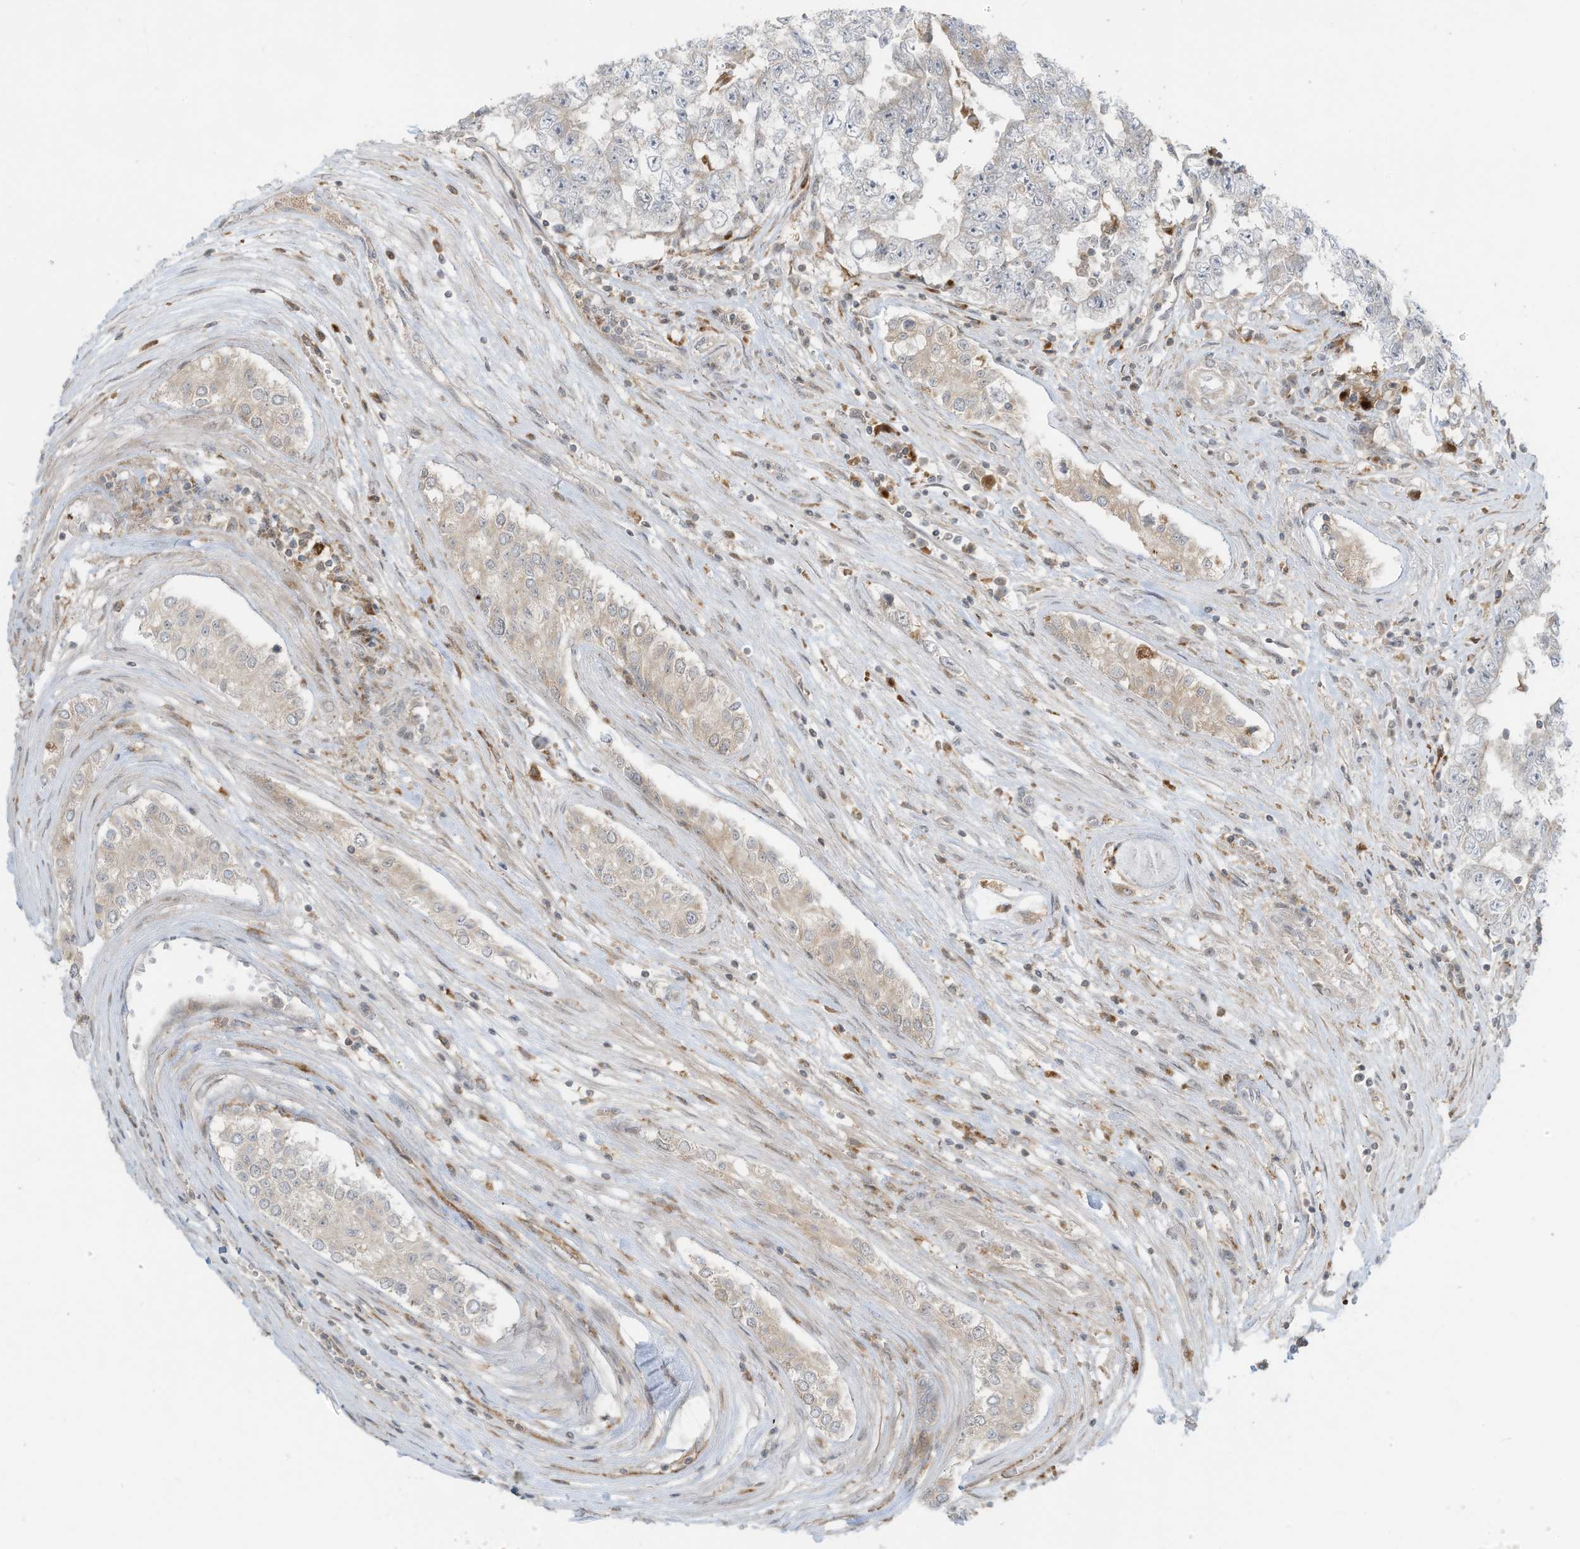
{"staining": {"intensity": "negative", "quantity": "none", "location": "none"}, "tissue": "testis cancer", "cell_type": "Tumor cells", "image_type": "cancer", "snomed": [{"axis": "morphology", "description": "Carcinoma, Embryonal, NOS"}, {"axis": "topography", "description": "Testis"}], "caption": "DAB (3,3'-diaminobenzidine) immunohistochemical staining of embryonal carcinoma (testis) displays no significant positivity in tumor cells.", "gene": "DZIP3", "patient": {"sex": "male", "age": 25}}